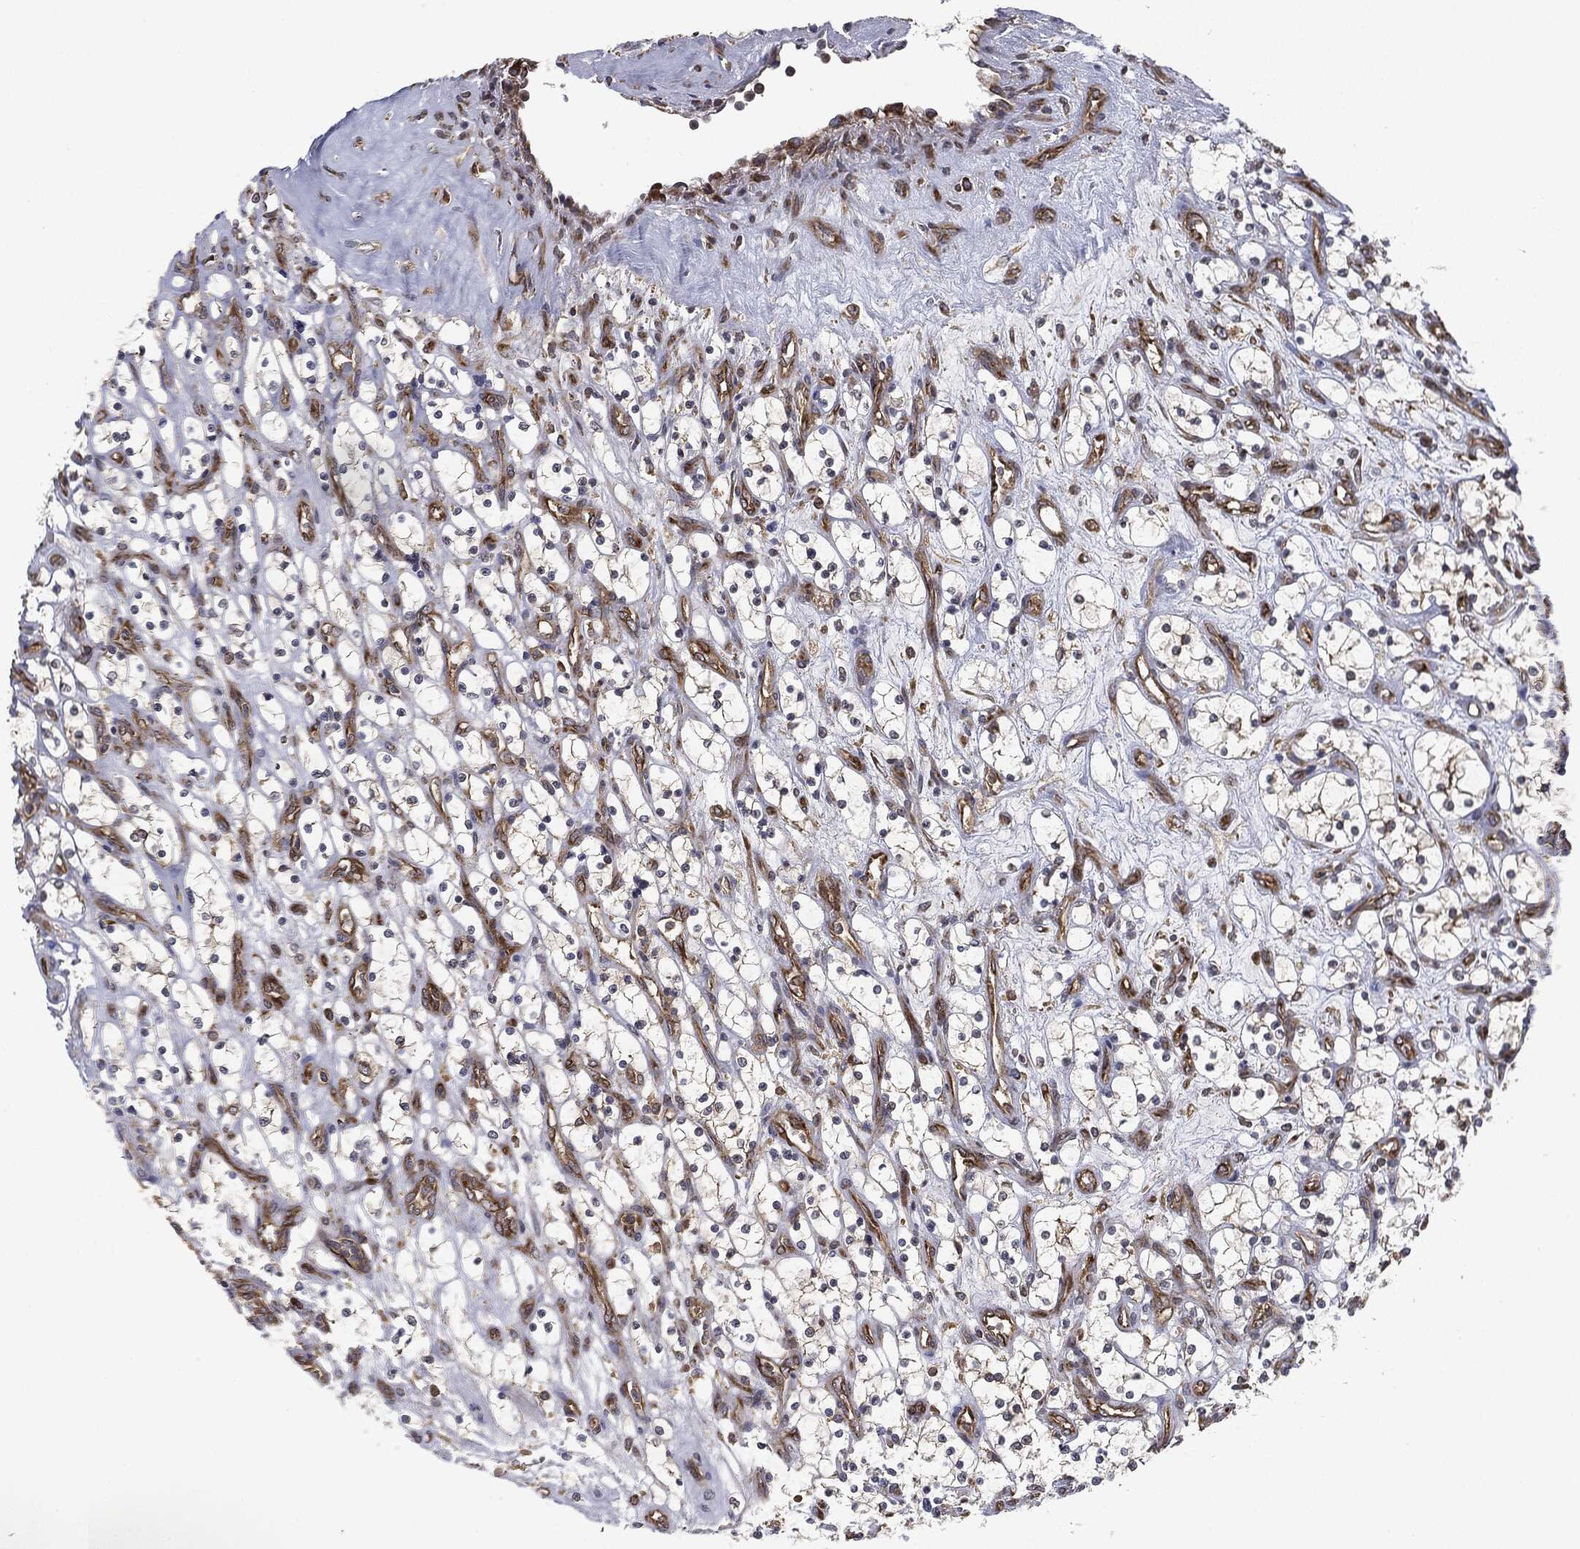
{"staining": {"intensity": "moderate", "quantity": "25%-75%", "location": "cytoplasmic/membranous"}, "tissue": "renal cancer", "cell_type": "Tumor cells", "image_type": "cancer", "snomed": [{"axis": "morphology", "description": "Adenocarcinoma, NOS"}, {"axis": "topography", "description": "Kidney"}], "caption": "A medium amount of moderate cytoplasmic/membranous expression is appreciated in approximately 25%-75% of tumor cells in renal cancer tissue.", "gene": "EIF2AK2", "patient": {"sex": "female", "age": 69}}